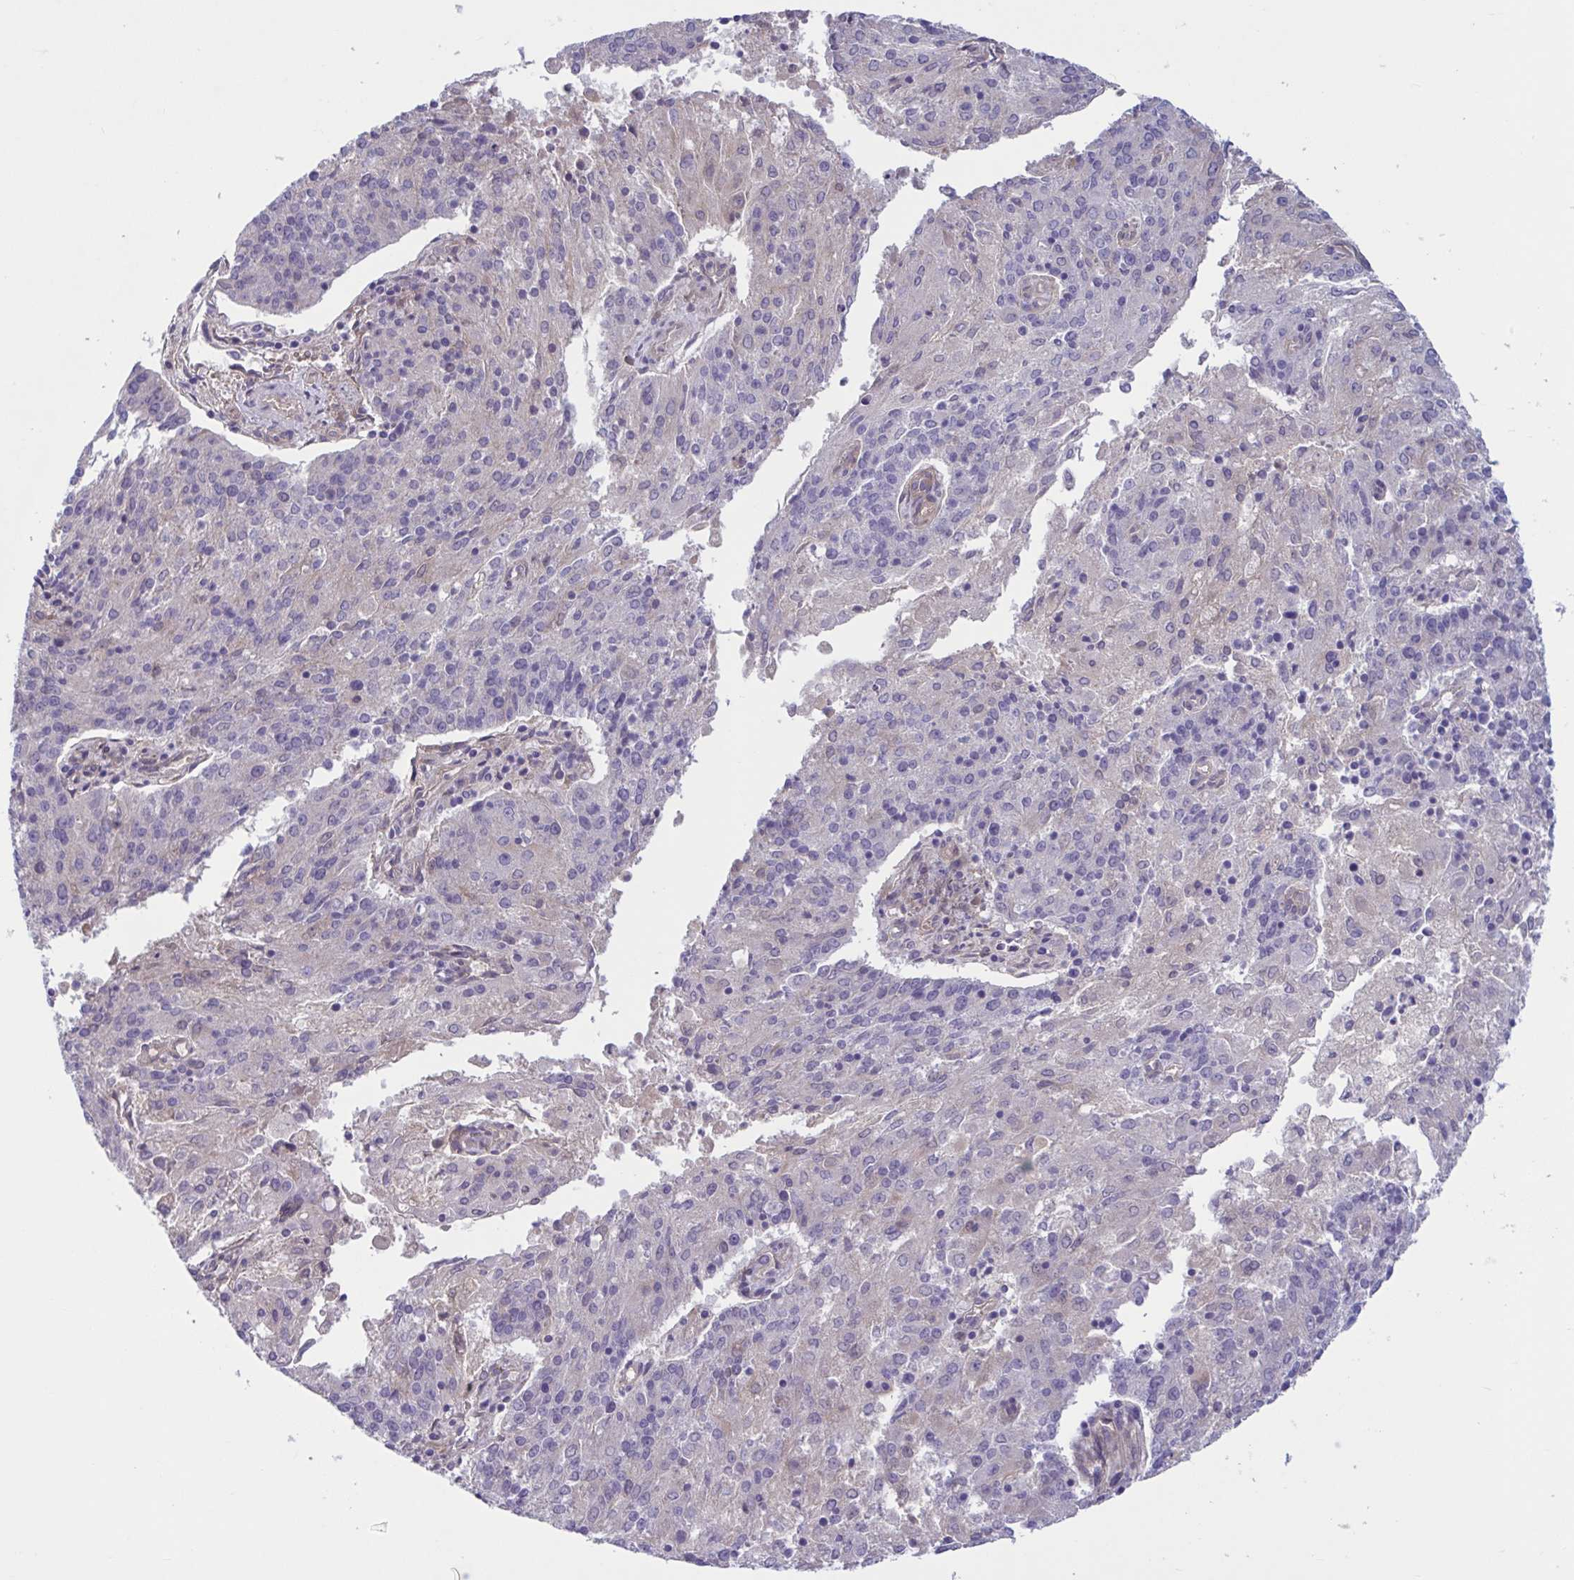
{"staining": {"intensity": "negative", "quantity": "none", "location": "none"}, "tissue": "endometrial cancer", "cell_type": "Tumor cells", "image_type": "cancer", "snomed": [{"axis": "morphology", "description": "Adenocarcinoma, NOS"}, {"axis": "topography", "description": "Endometrium"}], "caption": "Human endometrial adenocarcinoma stained for a protein using immunohistochemistry reveals no expression in tumor cells.", "gene": "TTC7B", "patient": {"sex": "female", "age": 82}}